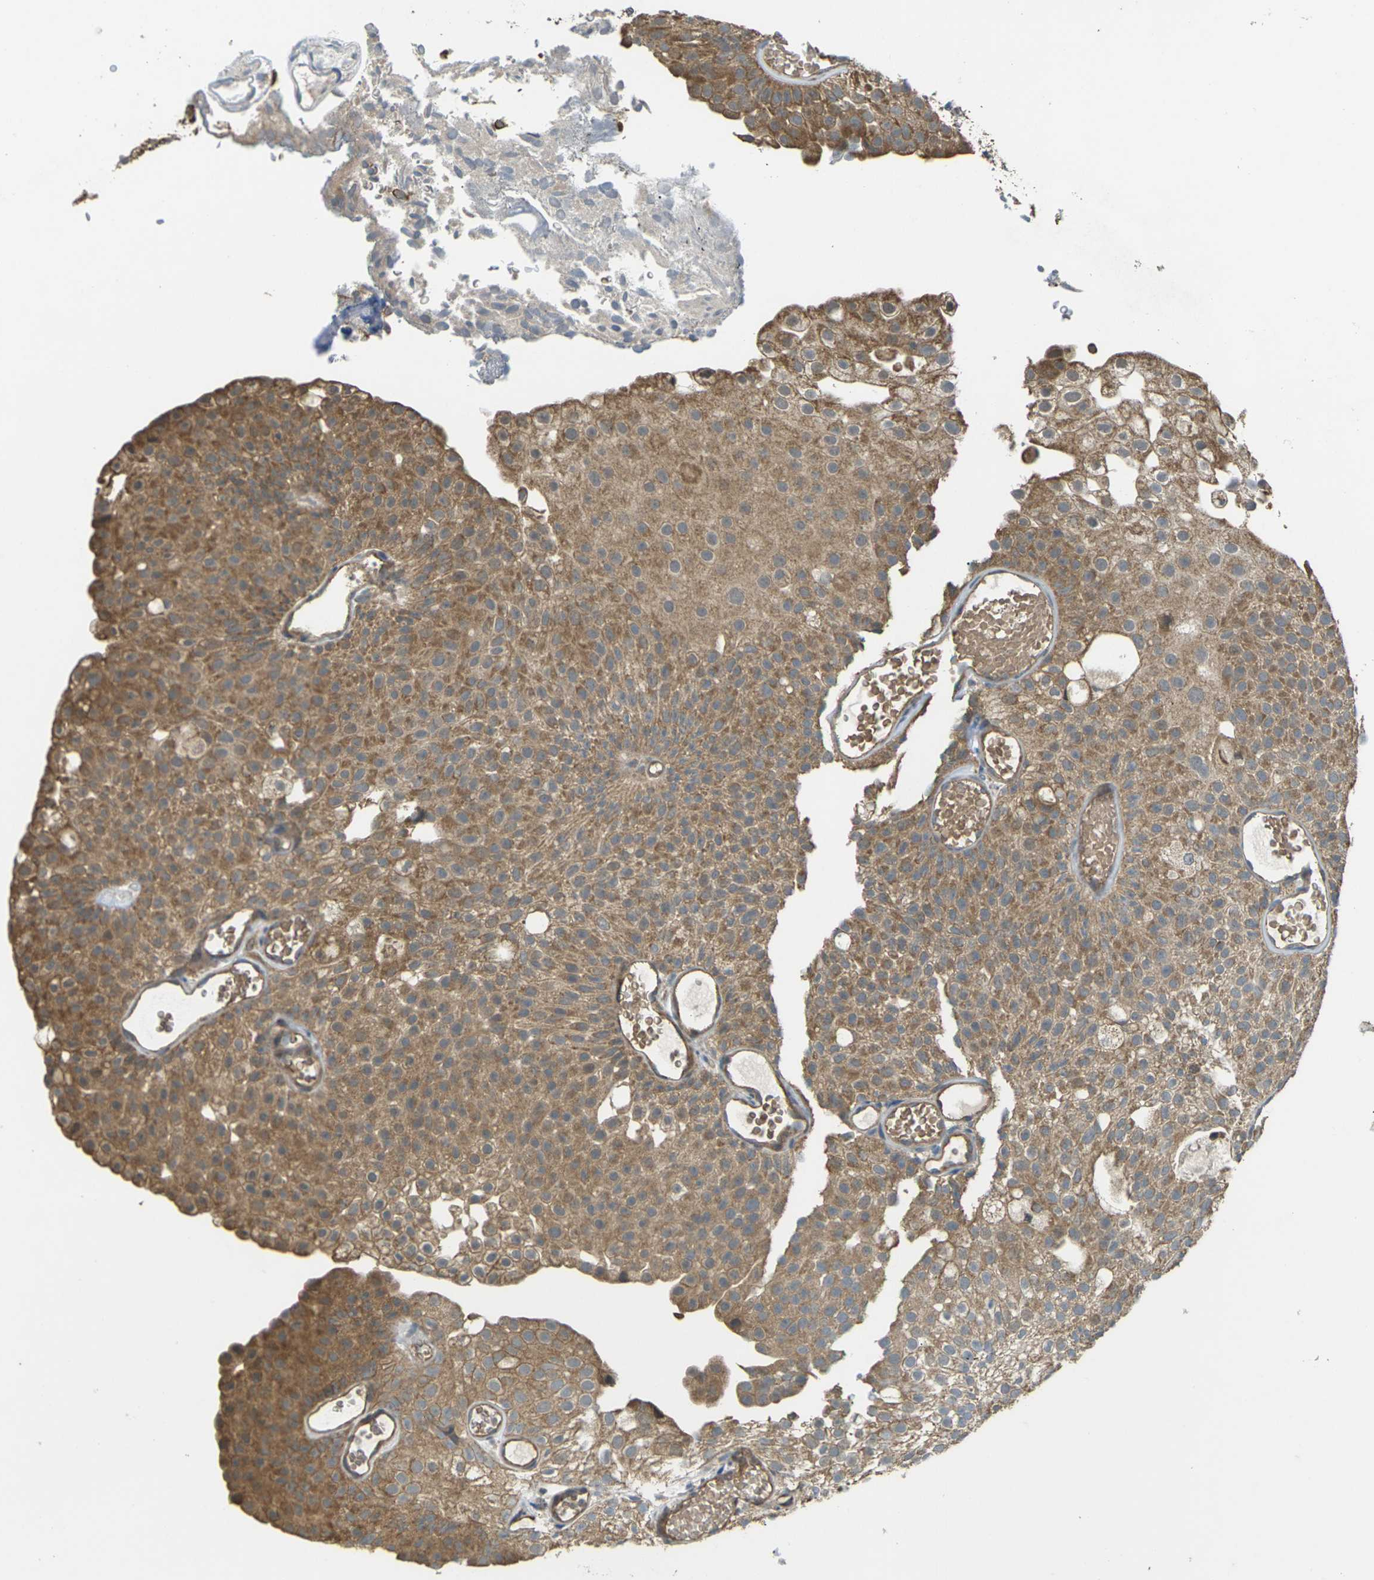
{"staining": {"intensity": "moderate", "quantity": ">75%", "location": "cytoplasmic/membranous"}, "tissue": "urothelial cancer", "cell_type": "Tumor cells", "image_type": "cancer", "snomed": [{"axis": "morphology", "description": "Urothelial carcinoma, Low grade"}, {"axis": "topography", "description": "Urinary bladder"}], "caption": "This is a photomicrograph of immunohistochemistry staining of urothelial cancer, which shows moderate staining in the cytoplasmic/membranous of tumor cells.", "gene": "KSR1", "patient": {"sex": "male", "age": 78}}